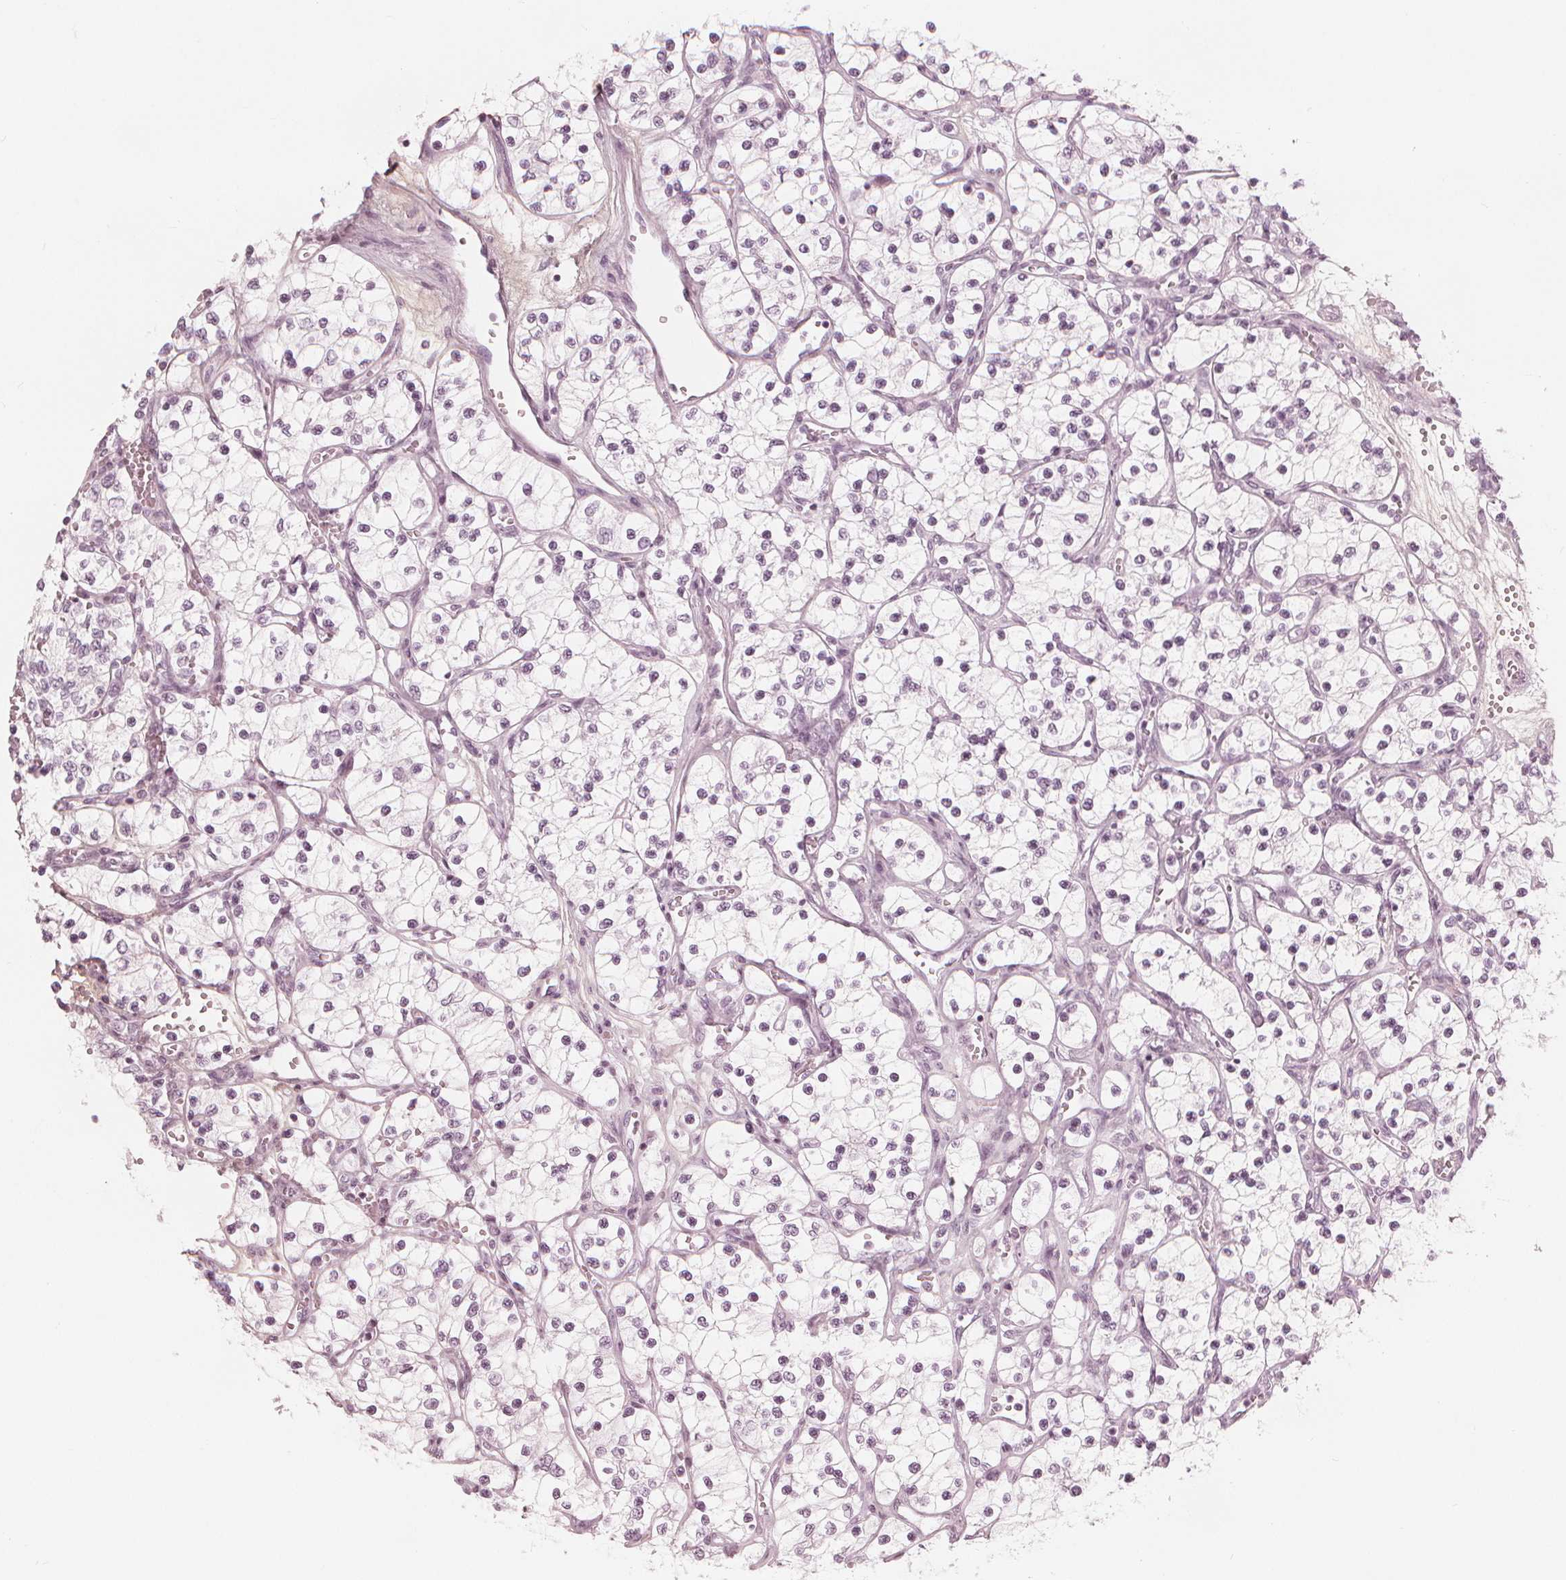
{"staining": {"intensity": "negative", "quantity": "none", "location": "none"}, "tissue": "renal cancer", "cell_type": "Tumor cells", "image_type": "cancer", "snomed": [{"axis": "morphology", "description": "Adenocarcinoma, NOS"}, {"axis": "topography", "description": "Kidney"}], "caption": "Immunohistochemistry (IHC) photomicrograph of neoplastic tissue: human renal cancer stained with DAB (3,3'-diaminobenzidine) demonstrates no significant protein staining in tumor cells. (DAB IHC with hematoxylin counter stain).", "gene": "PAEP", "patient": {"sex": "female", "age": 69}}